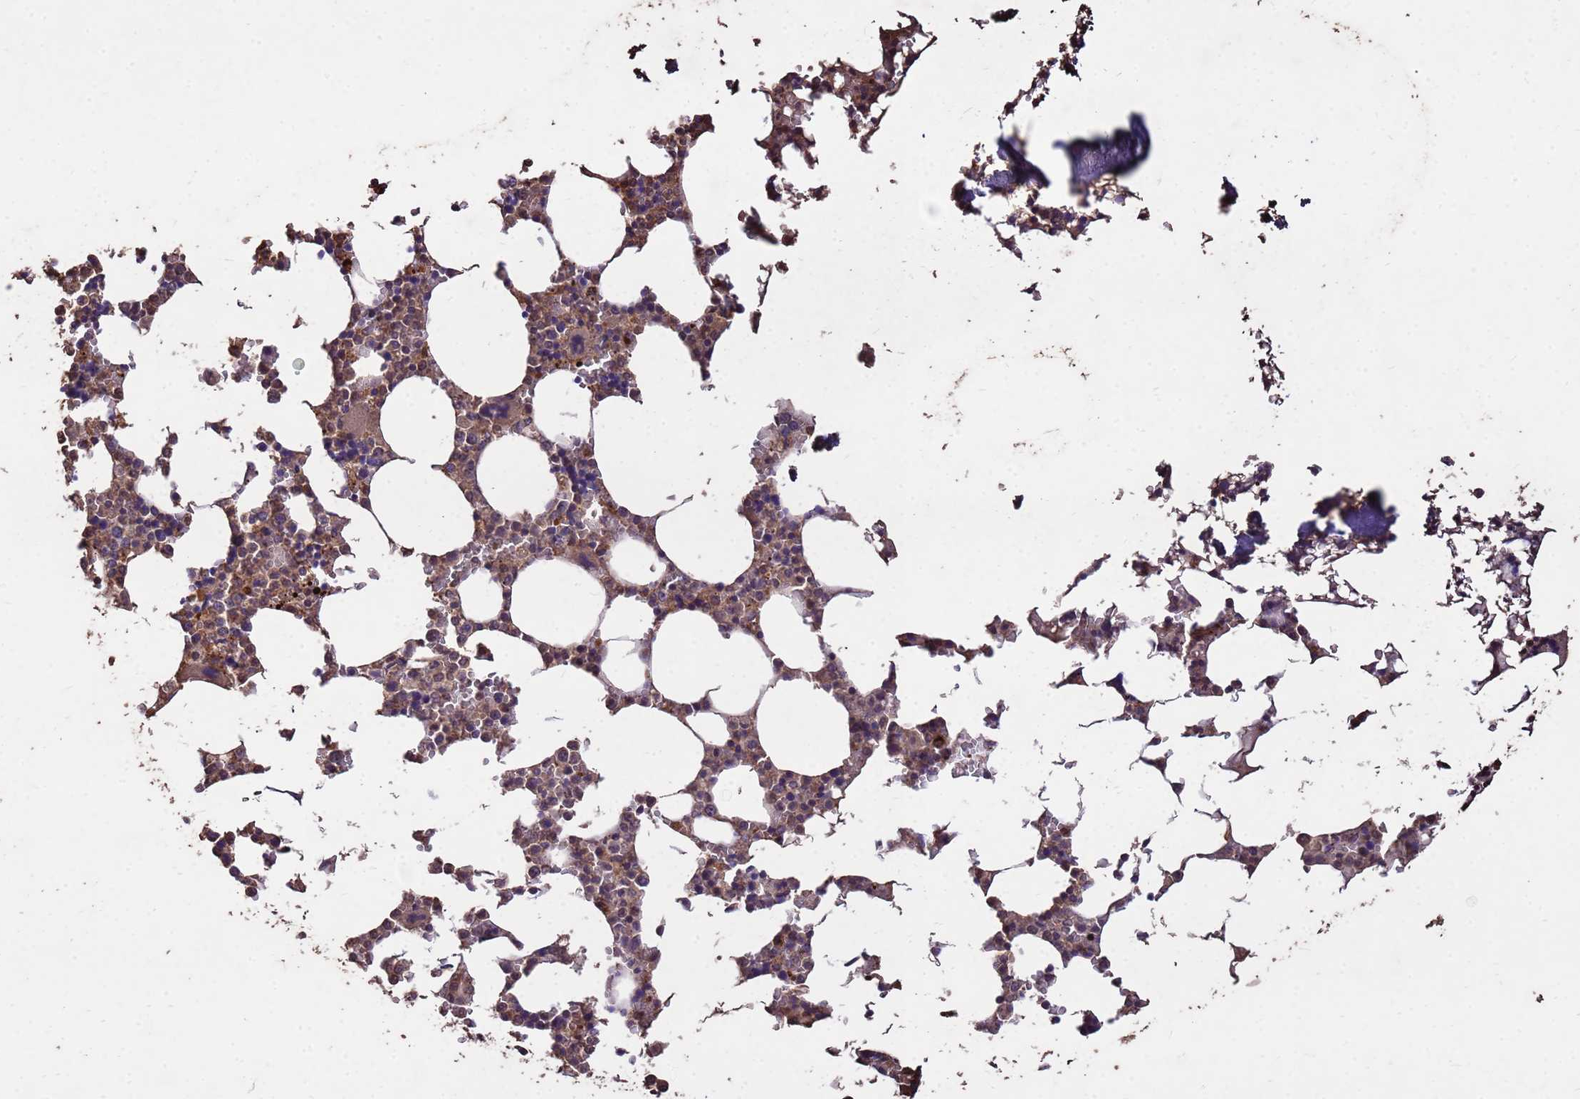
{"staining": {"intensity": "moderate", "quantity": "25%-75%", "location": "cytoplasmic/membranous"}, "tissue": "bone marrow", "cell_type": "Hematopoietic cells", "image_type": "normal", "snomed": [{"axis": "morphology", "description": "Normal tissue, NOS"}, {"axis": "topography", "description": "Bone marrow"}], "caption": "Brown immunohistochemical staining in normal bone marrow shows moderate cytoplasmic/membranous staining in approximately 25%-75% of hematopoietic cells.", "gene": "TOR4A", "patient": {"sex": "male", "age": 64}}